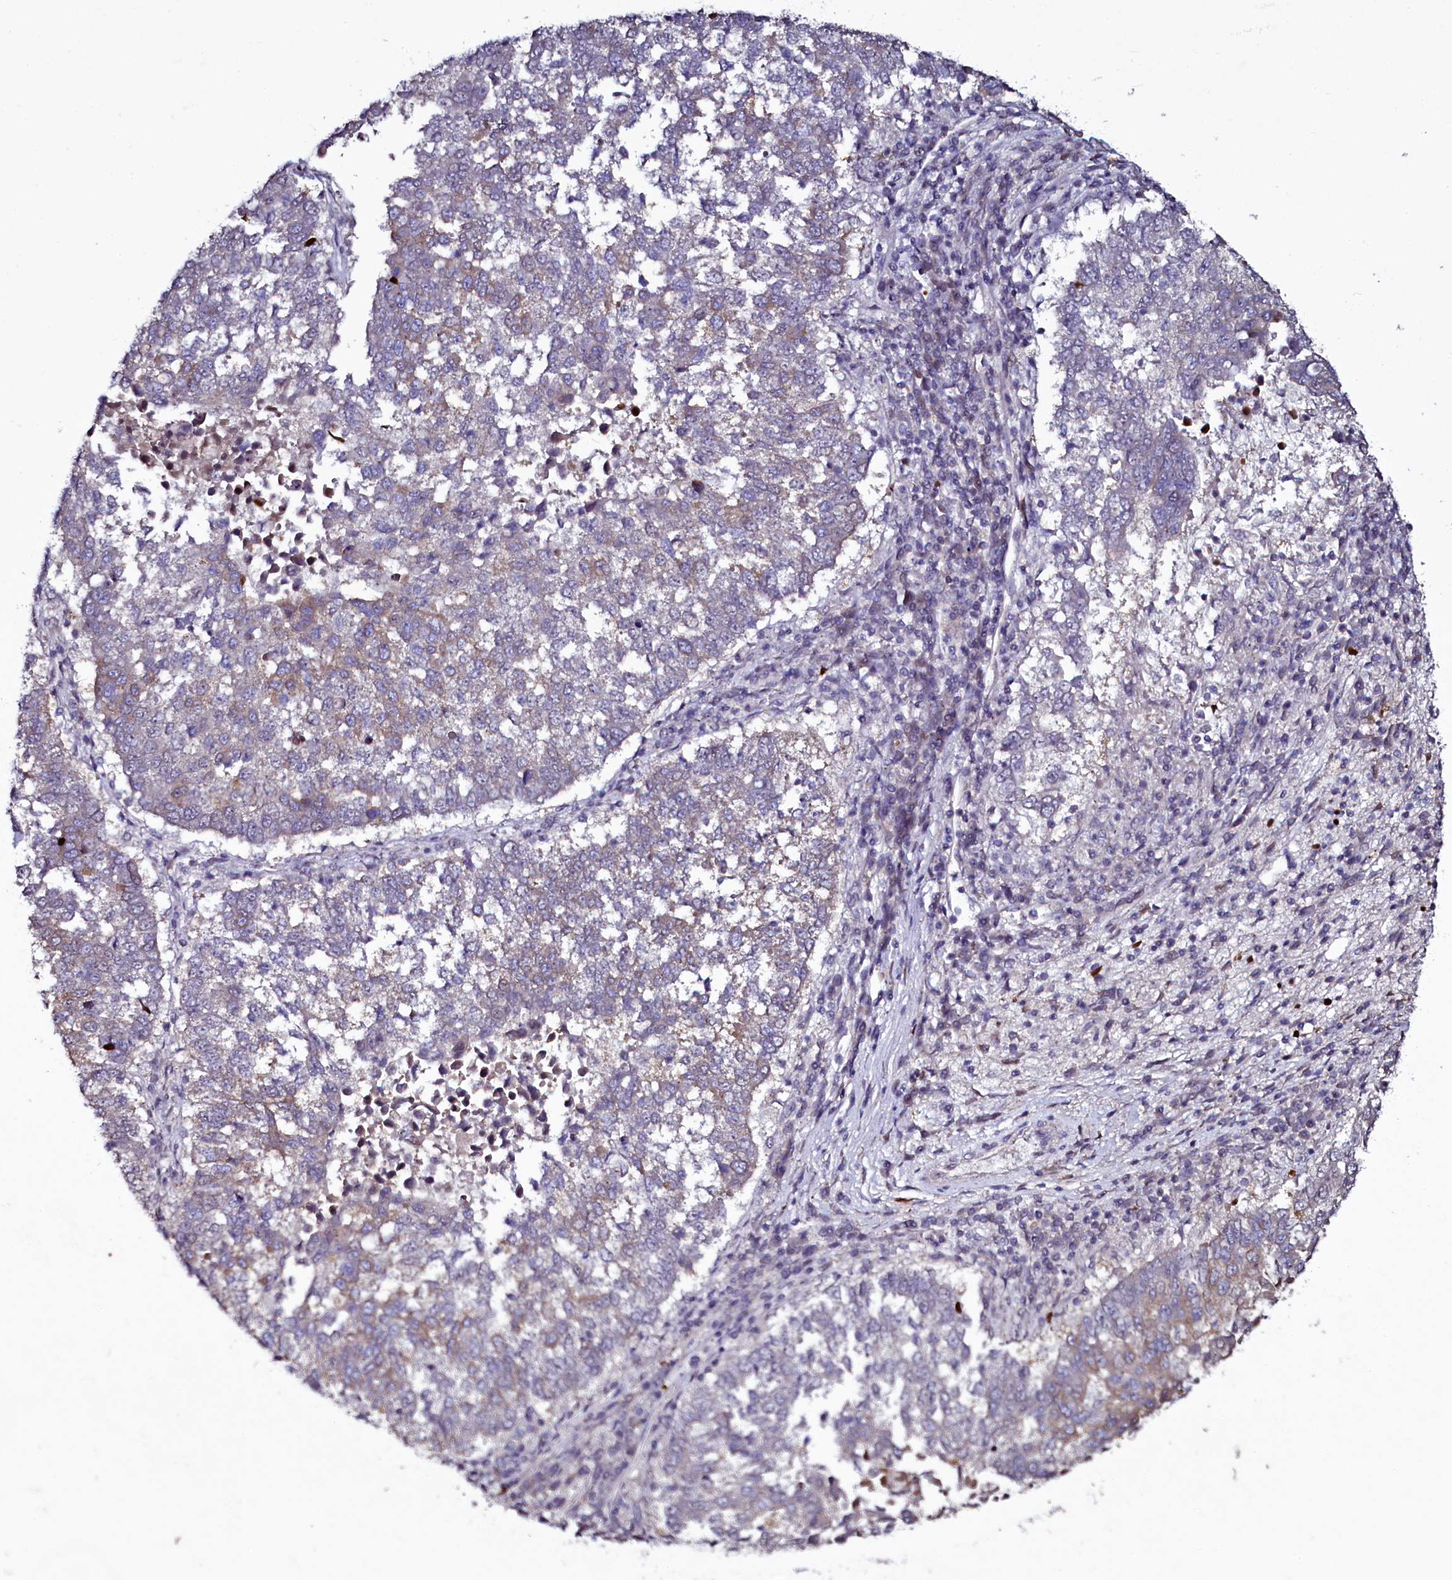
{"staining": {"intensity": "weak", "quantity": "<25%", "location": "cytoplasmic/membranous"}, "tissue": "lung cancer", "cell_type": "Tumor cells", "image_type": "cancer", "snomed": [{"axis": "morphology", "description": "Squamous cell carcinoma, NOS"}, {"axis": "topography", "description": "Lung"}], "caption": "This is an immunohistochemistry (IHC) photomicrograph of human lung squamous cell carcinoma. There is no expression in tumor cells.", "gene": "USPL1", "patient": {"sex": "male", "age": 73}}